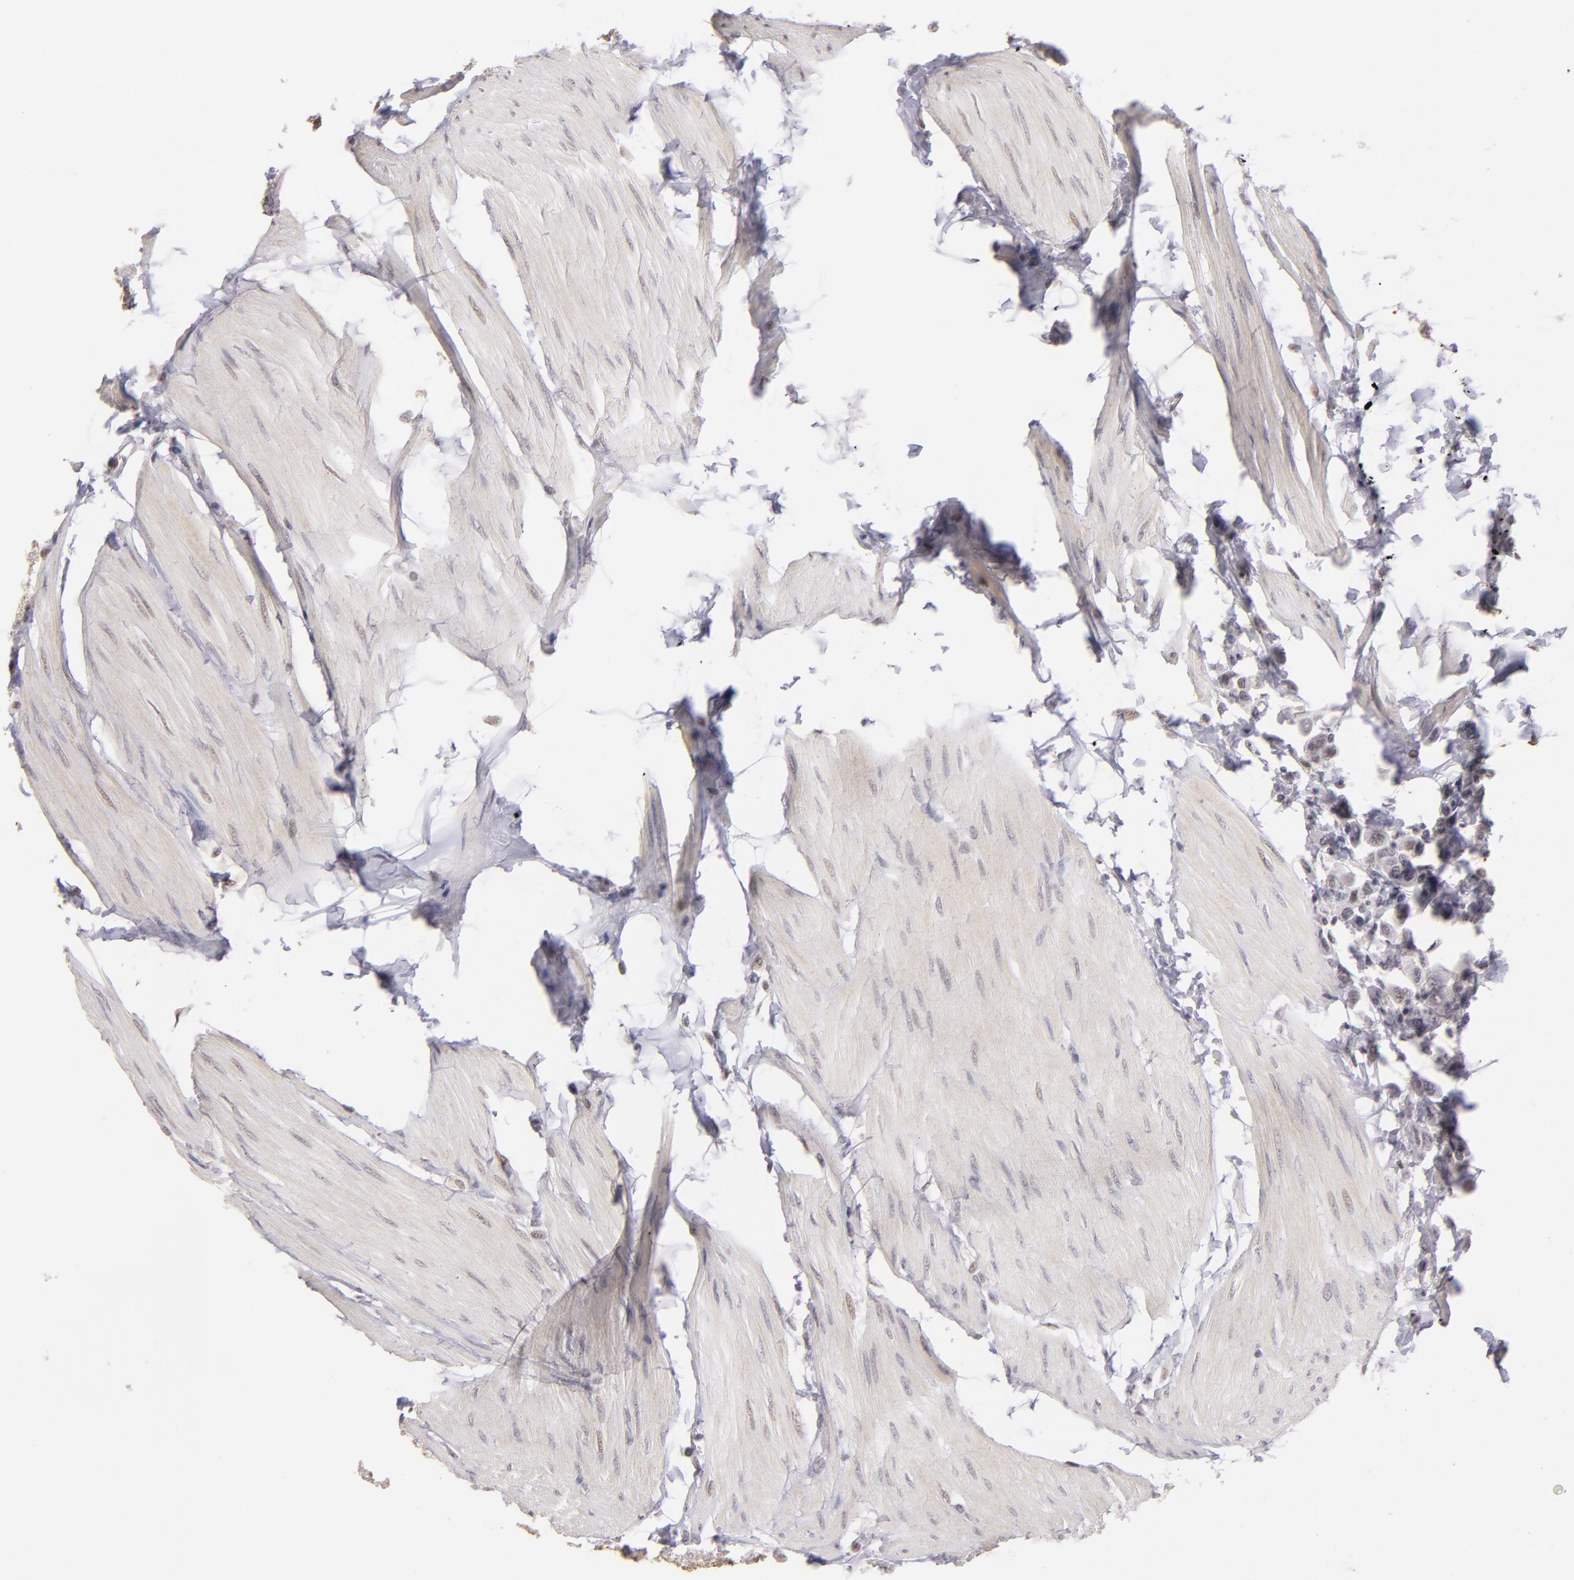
{"staining": {"intensity": "weak", "quantity": "<25%", "location": "nuclear"}, "tissue": "urothelial cancer", "cell_type": "Tumor cells", "image_type": "cancer", "snomed": [{"axis": "morphology", "description": "Urothelial carcinoma, High grade"}, {"axis": "topography", "description": "Urinary bladder"}], "caption": "Immunohistochemical staining of human high-grade urothelial carcinoma reveals no significant positivity in tumor cells.", "gene": "RARB", "patient": {"sex": "male", "age": 50}}